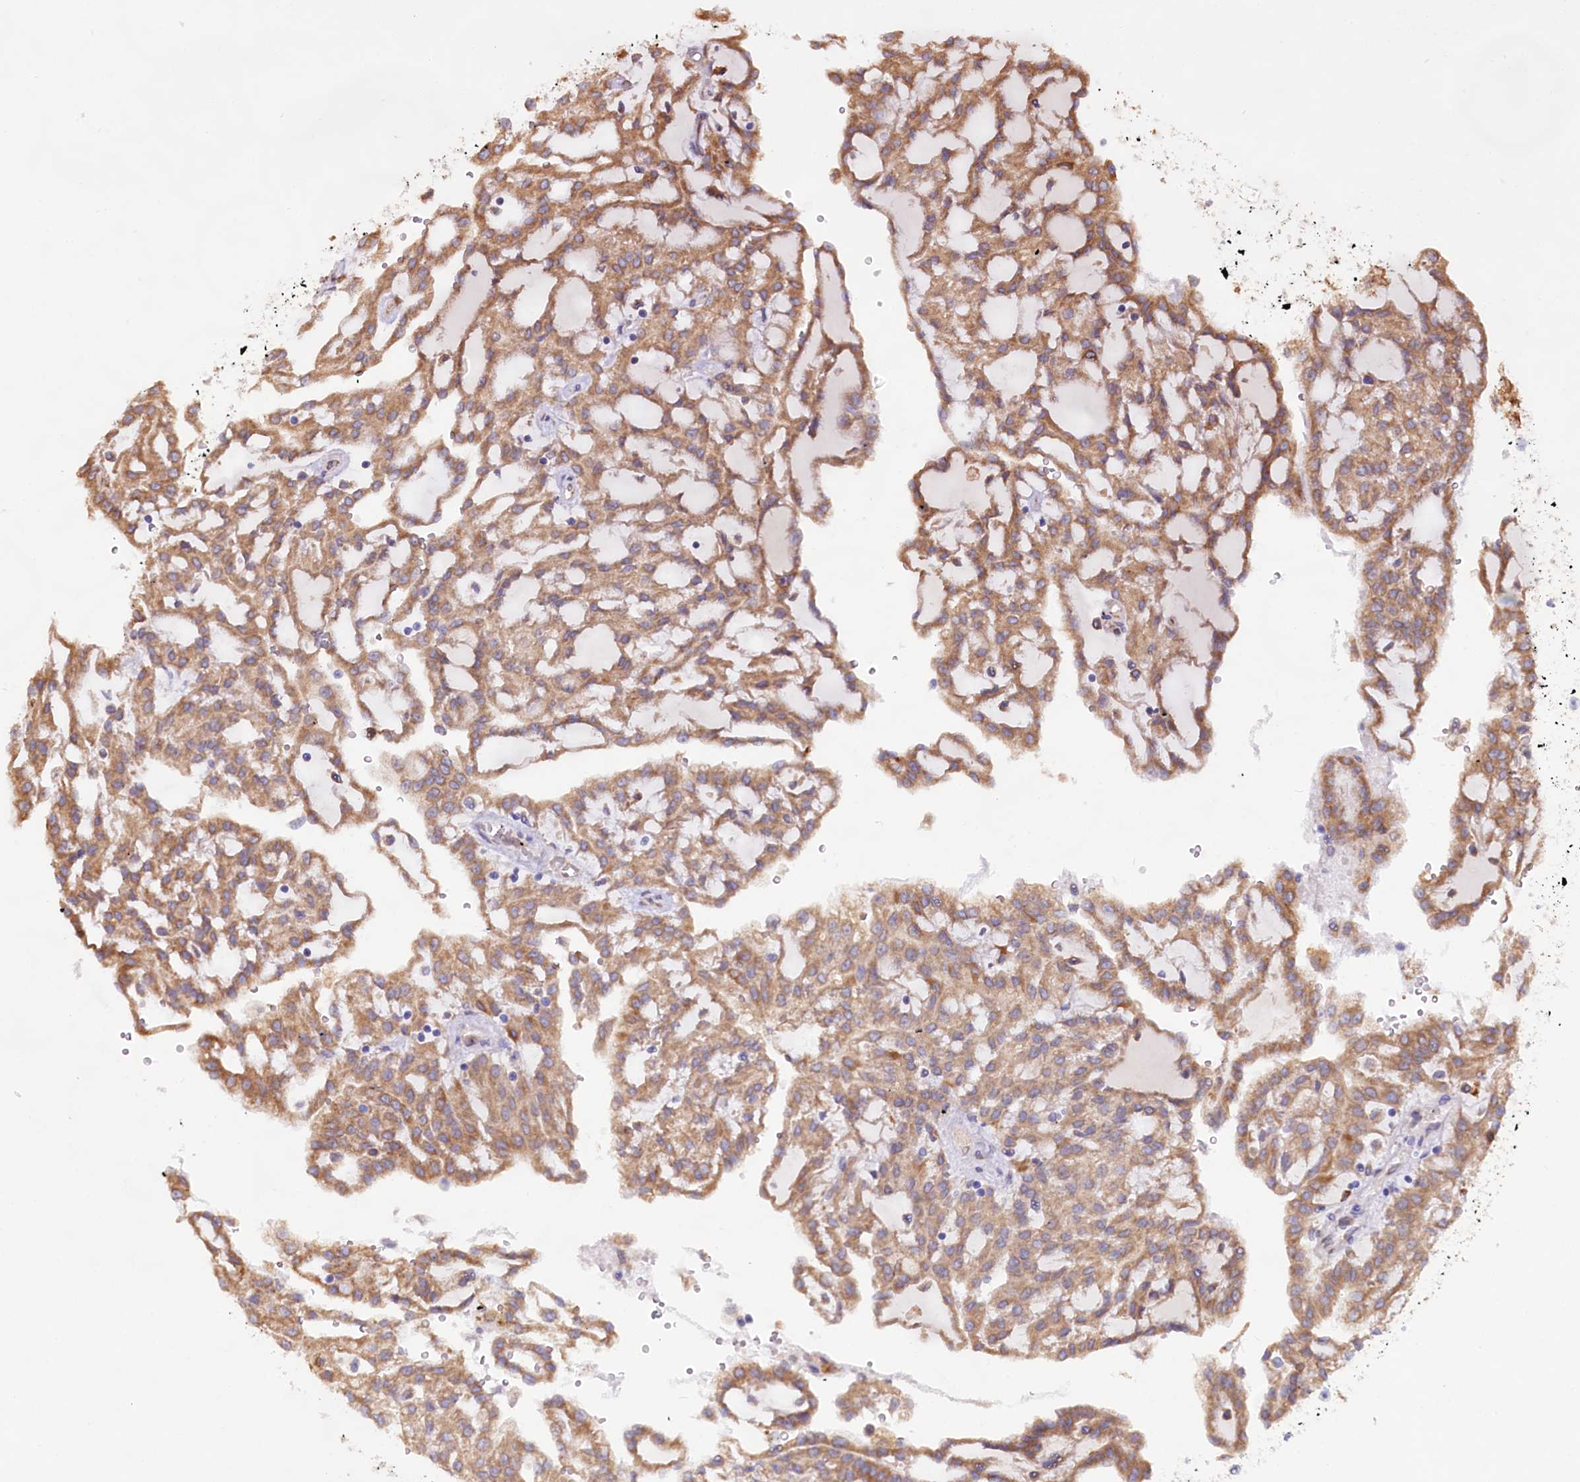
{"staining": {"intensity": "moderate", "quantity": ">75%", "location": "cytoplasmic/membranous"}, "tissue": "renal cancer", "cell_type": "Tumor cells", "image_type": "cancer", "snomed": [{"axis": "morphology", "description": "Adenocarcinoma, NOS"}, {"axis": "topography", "description": "Kidney"}], "caption": "This is a photomicrograph of IHC staining of renal cancer, which shows moderate positivity in the cytoplasmic/membranous of tumor cells.", "gene": "TBC1D19", "patient": {"sex": "male", "age": 63}}